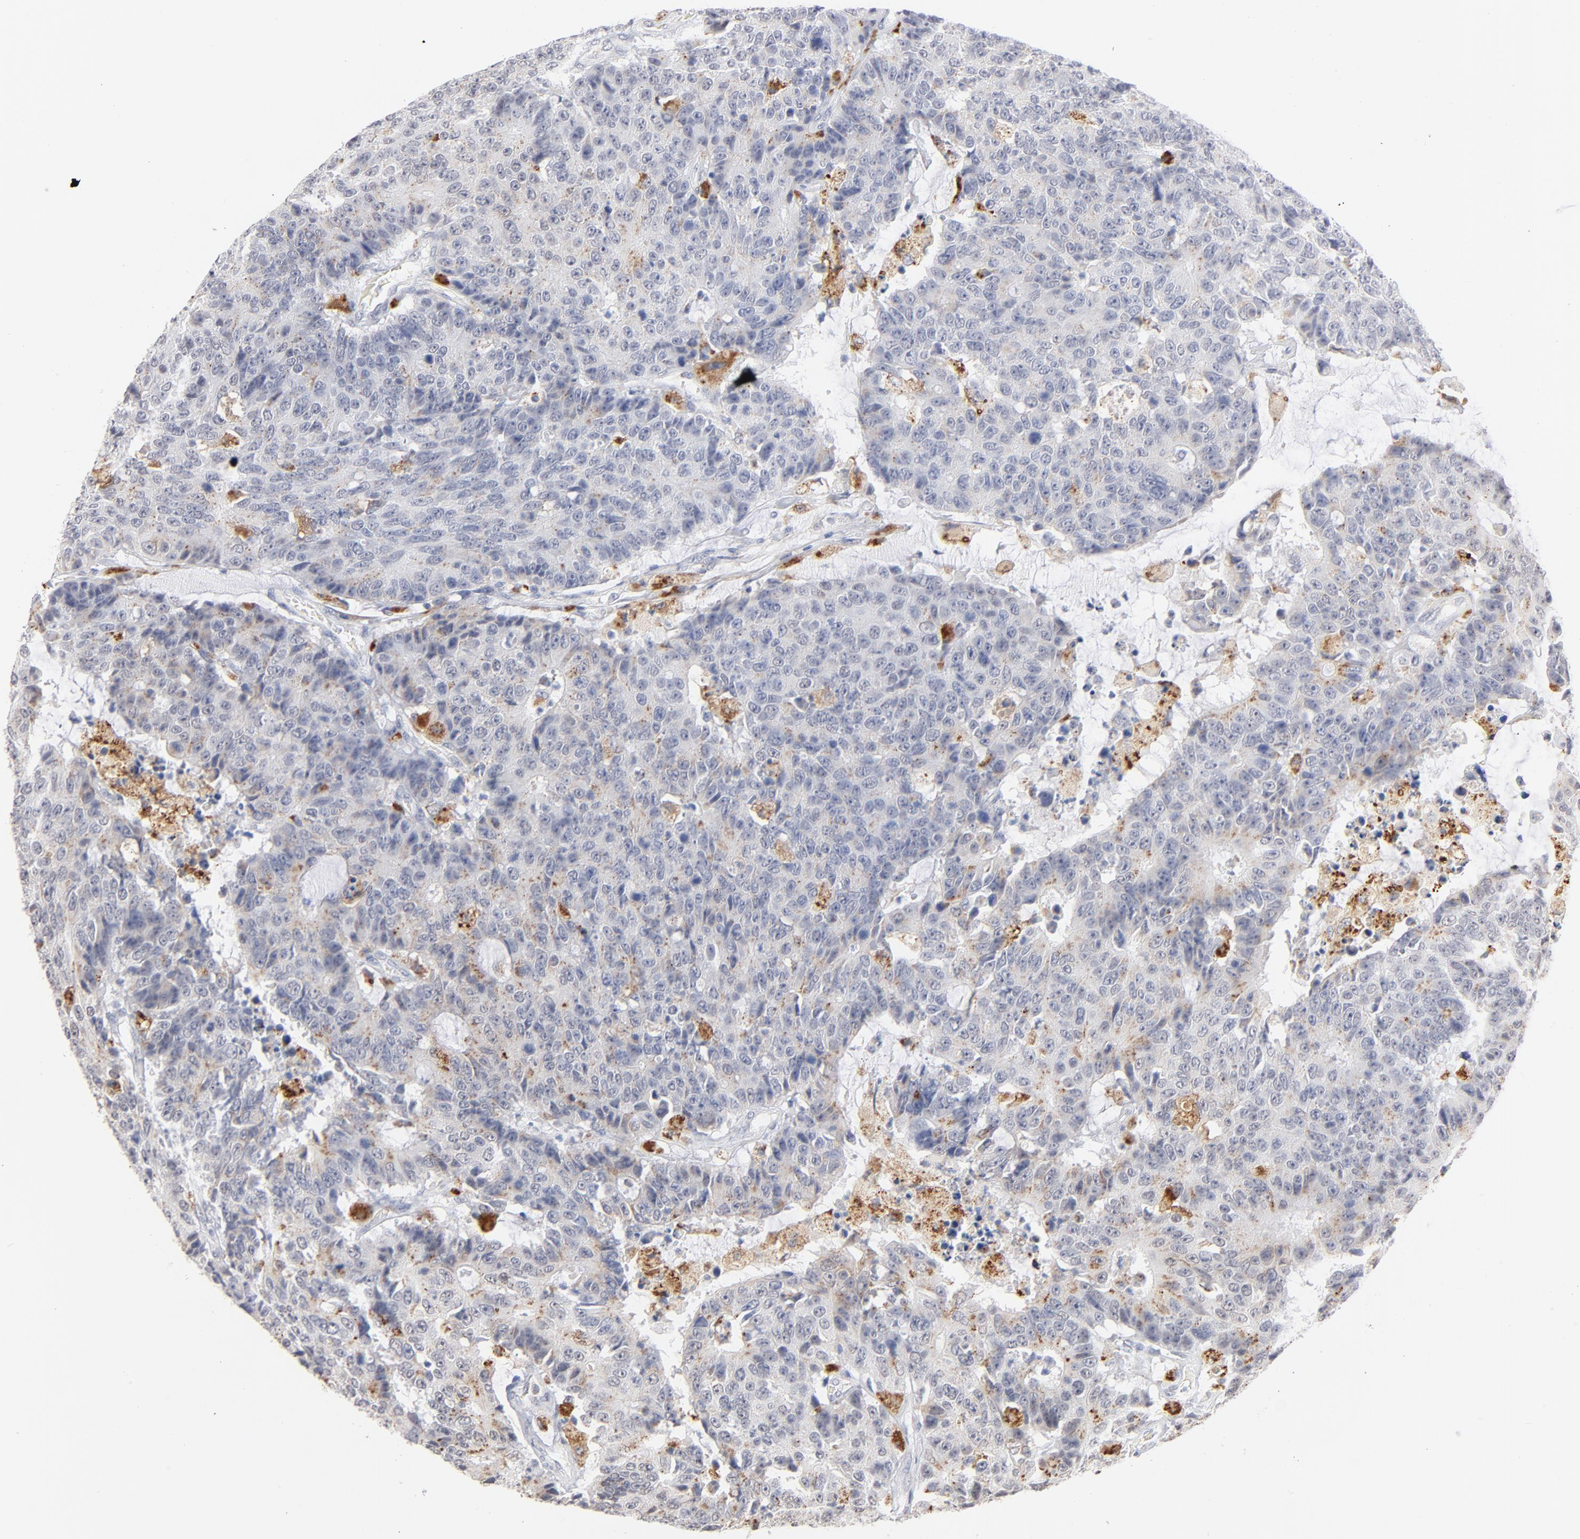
{"staining": {"intensity": "negative", "quantity": "none", "location": "none"}, "tissue": "colorectal cancer", "cell_type": "Tumor cells", "image_type": "cancer", "snomed": [{"axis": "morphology", "description": "Adenocarcinoma, NOS"}, {"axis": "topography", "description": "Colon"}], "caption": "Protein analysis of colorectal adenocarcinoma shows no significant staining in tumor cells.", "gene": "LTBP2", "patient": {"sex": "female", "age": 86}}